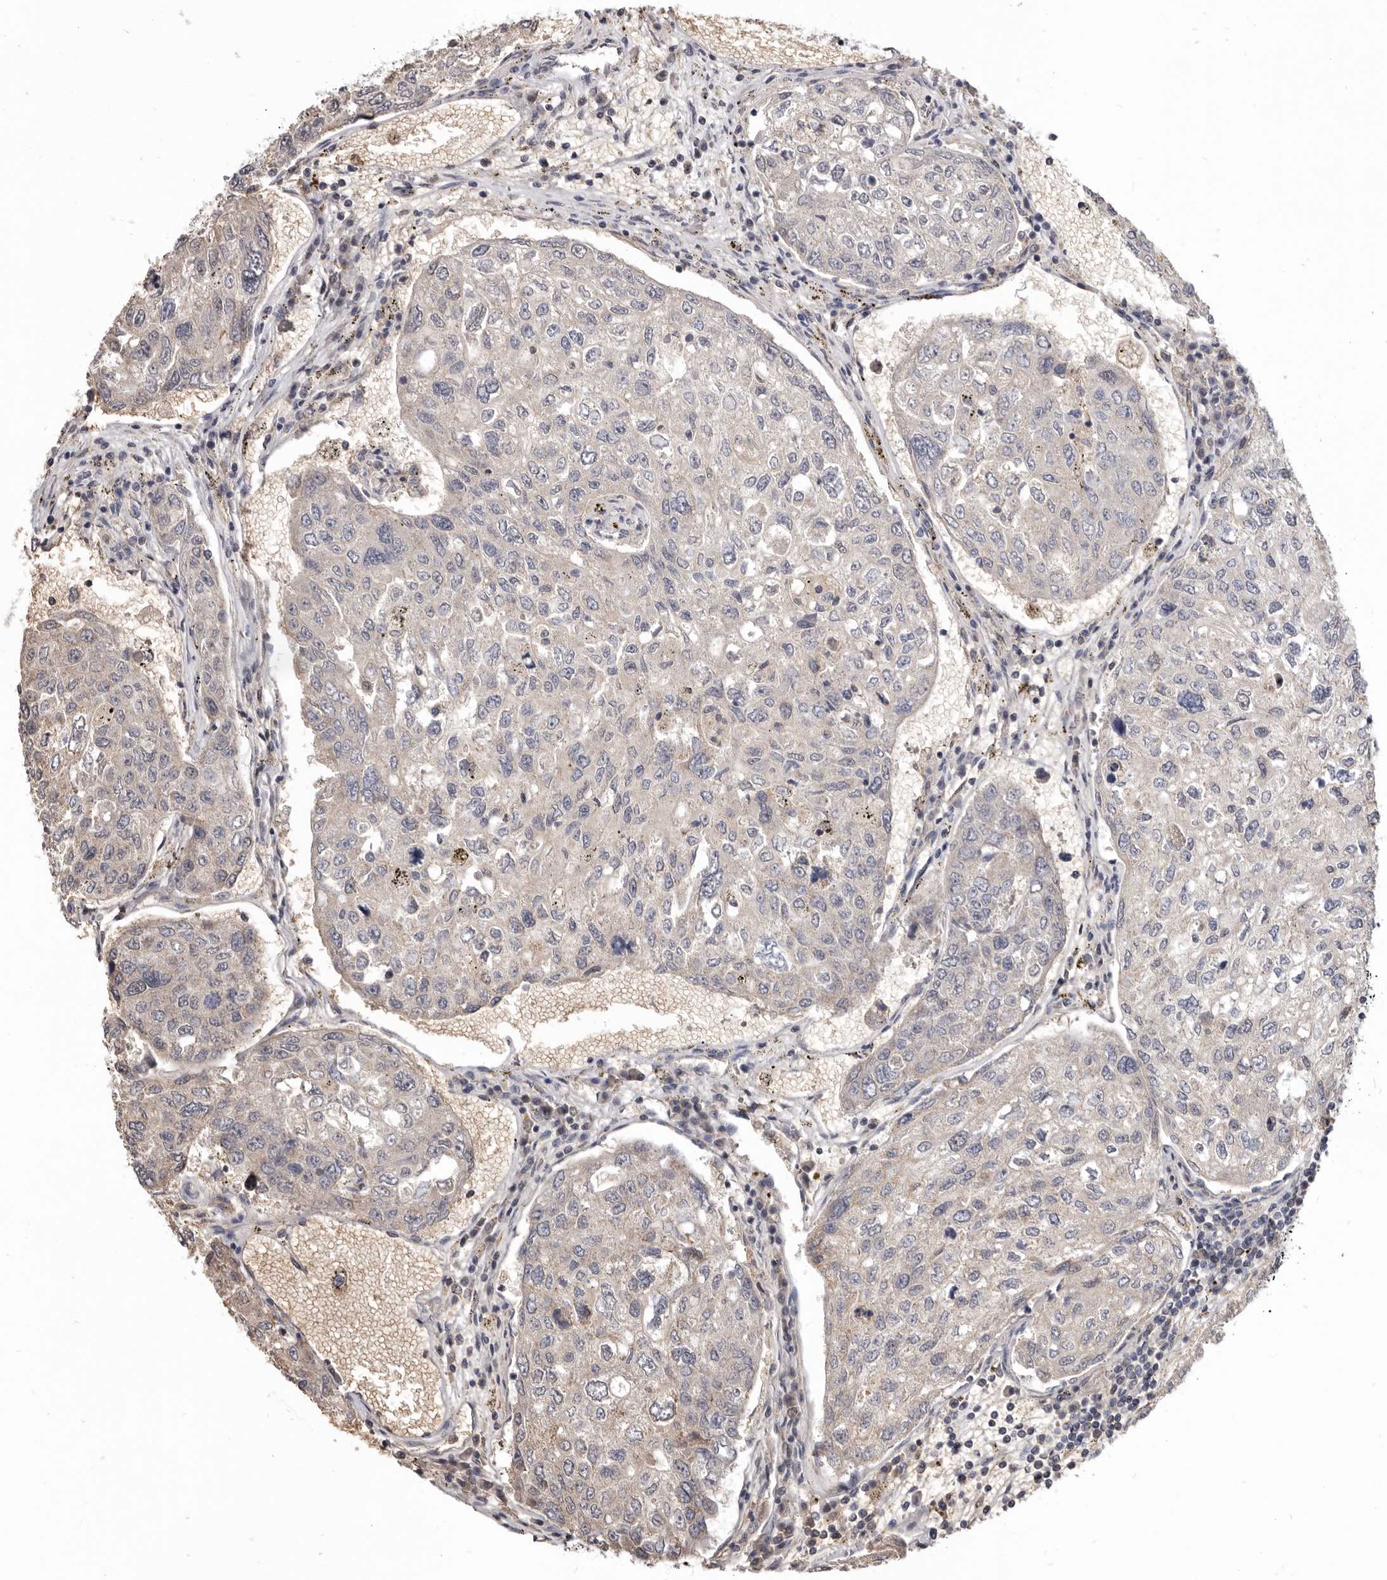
{"staining": {"intensity": "weak", "quantity": "<25%", "location": "cytoplasmic/membranous"}, "tissue": "urothelial cancer", "cell_type": "Tumor cells", "image_type": "cancer", "snomed": [{"axis": "morphology", "description": "Urothelial carcinoma, High grade"}, {"axis": "topography", "description": "Lymph node"}, {"axis": "topography", "description": "Urinary bladder"}], "caption": "This is a image of IHC staining of urothelial cancer, which shows no expression in tumor cells.", "gene": "CGN", "patient": {"sex": "male", "age": 51}}